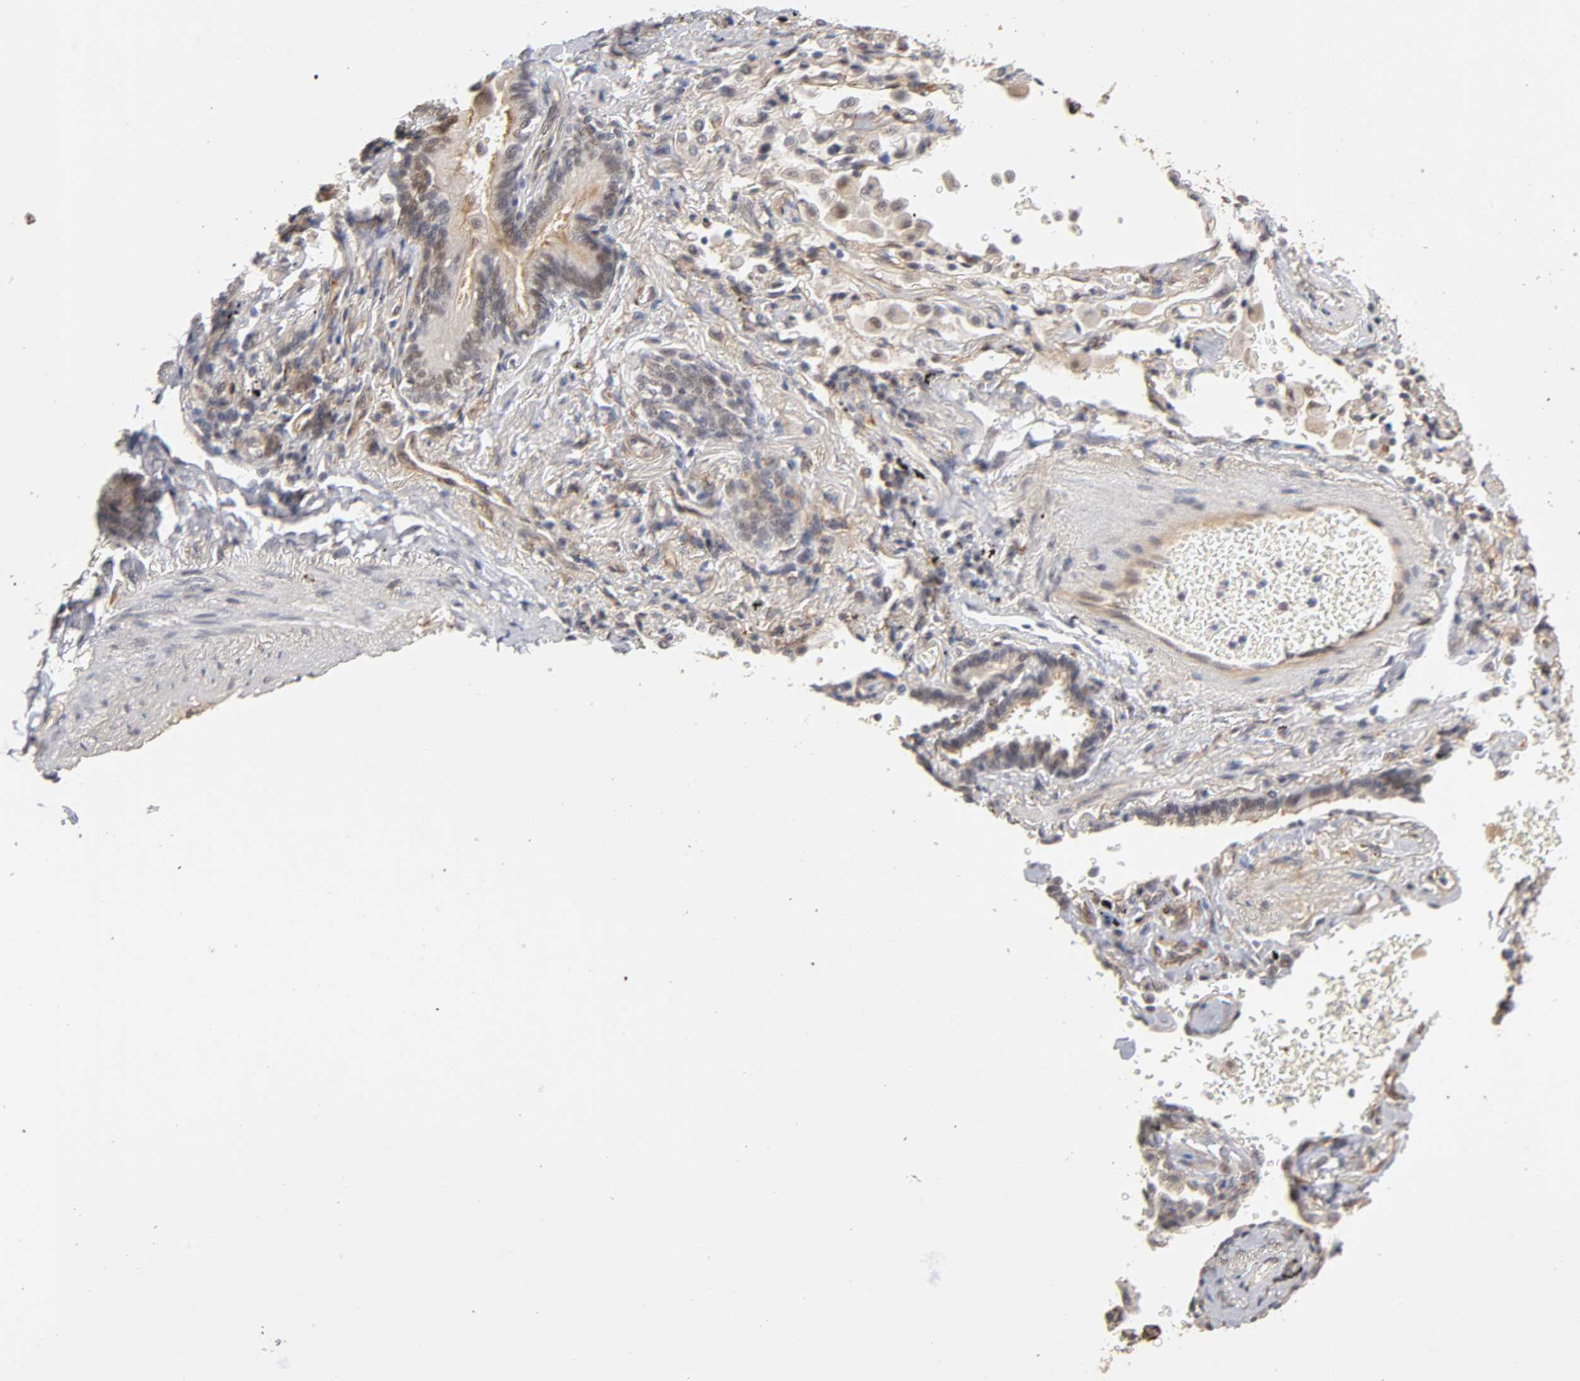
{"staining": {"intensity": "weak", "quantity": "25%-75%", "location": "cytoplasmic/membranous"}, "tissue": "lung cancer", "cell_type": "Tumor cells", "image_type": "cancer", "snomed": [{"axis": "morphology", "description": "Adenocarcinoma, NOS"}, {"axis": "topography", "description": "Lung"}], "caption": "About 25%-75% of tumor cells in lung cancer (adenocarcinoma) display weak cytoplasmic/membranous protein expression as visualized by brown immunohistochemical staining.", "gene": "LAMB1", "patient": {"sex": "female", "age": 64}}